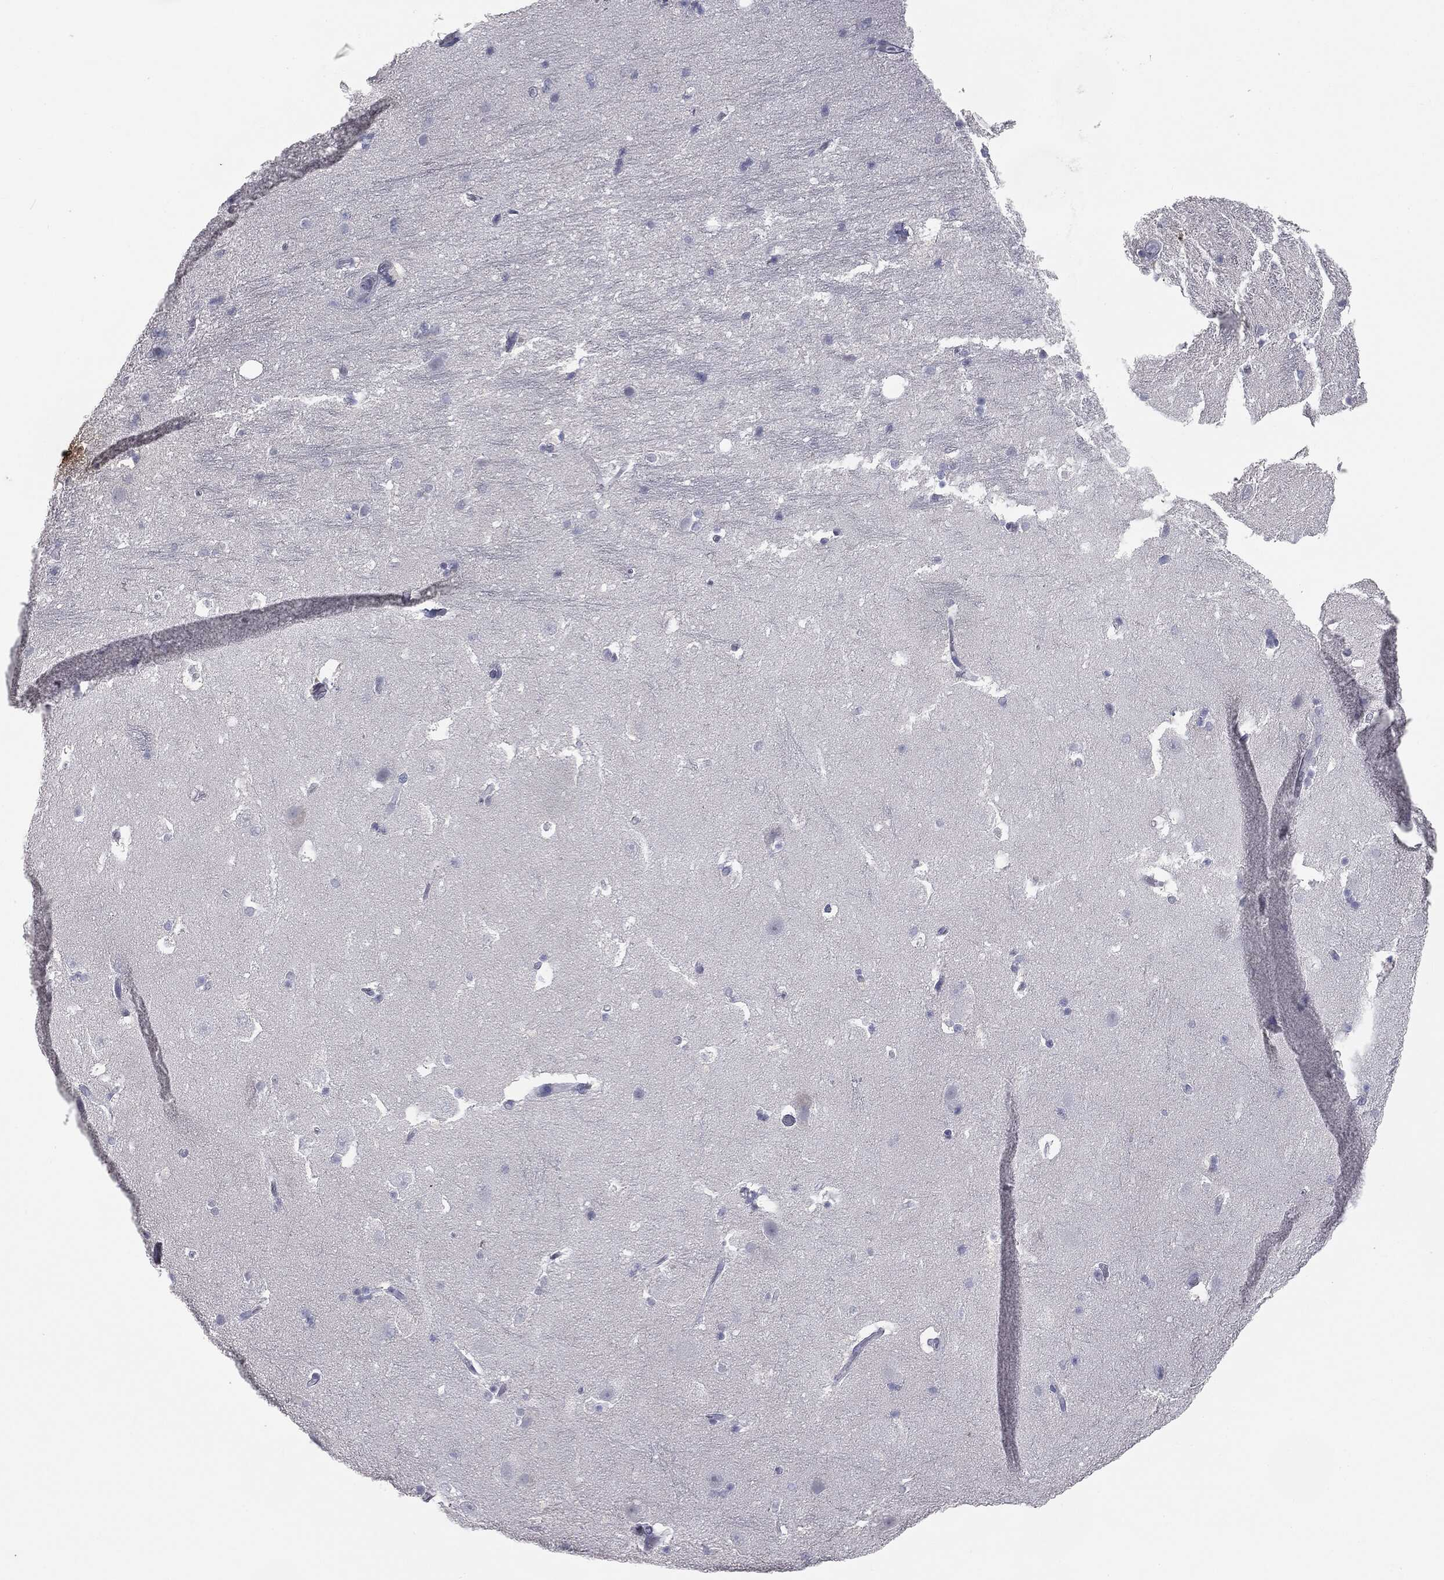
{"staining": {"intensity": "negative", "quantity": "none", "location": "none"}, "tissue": "hippocampus", "cell_type": "Glial cells", "image_type": "normal", "snomed": [{"axis": "morphology", "description": "Normal tissue, NOS"}, {"axis": "topography", "description": "Hippocampus"}], "caption": "Human hippocampus stained for a protein using IHC reveals no expression in glial cells.", "gene": "MUC5AC", "patient": {"sex": "male", "age": 51}}